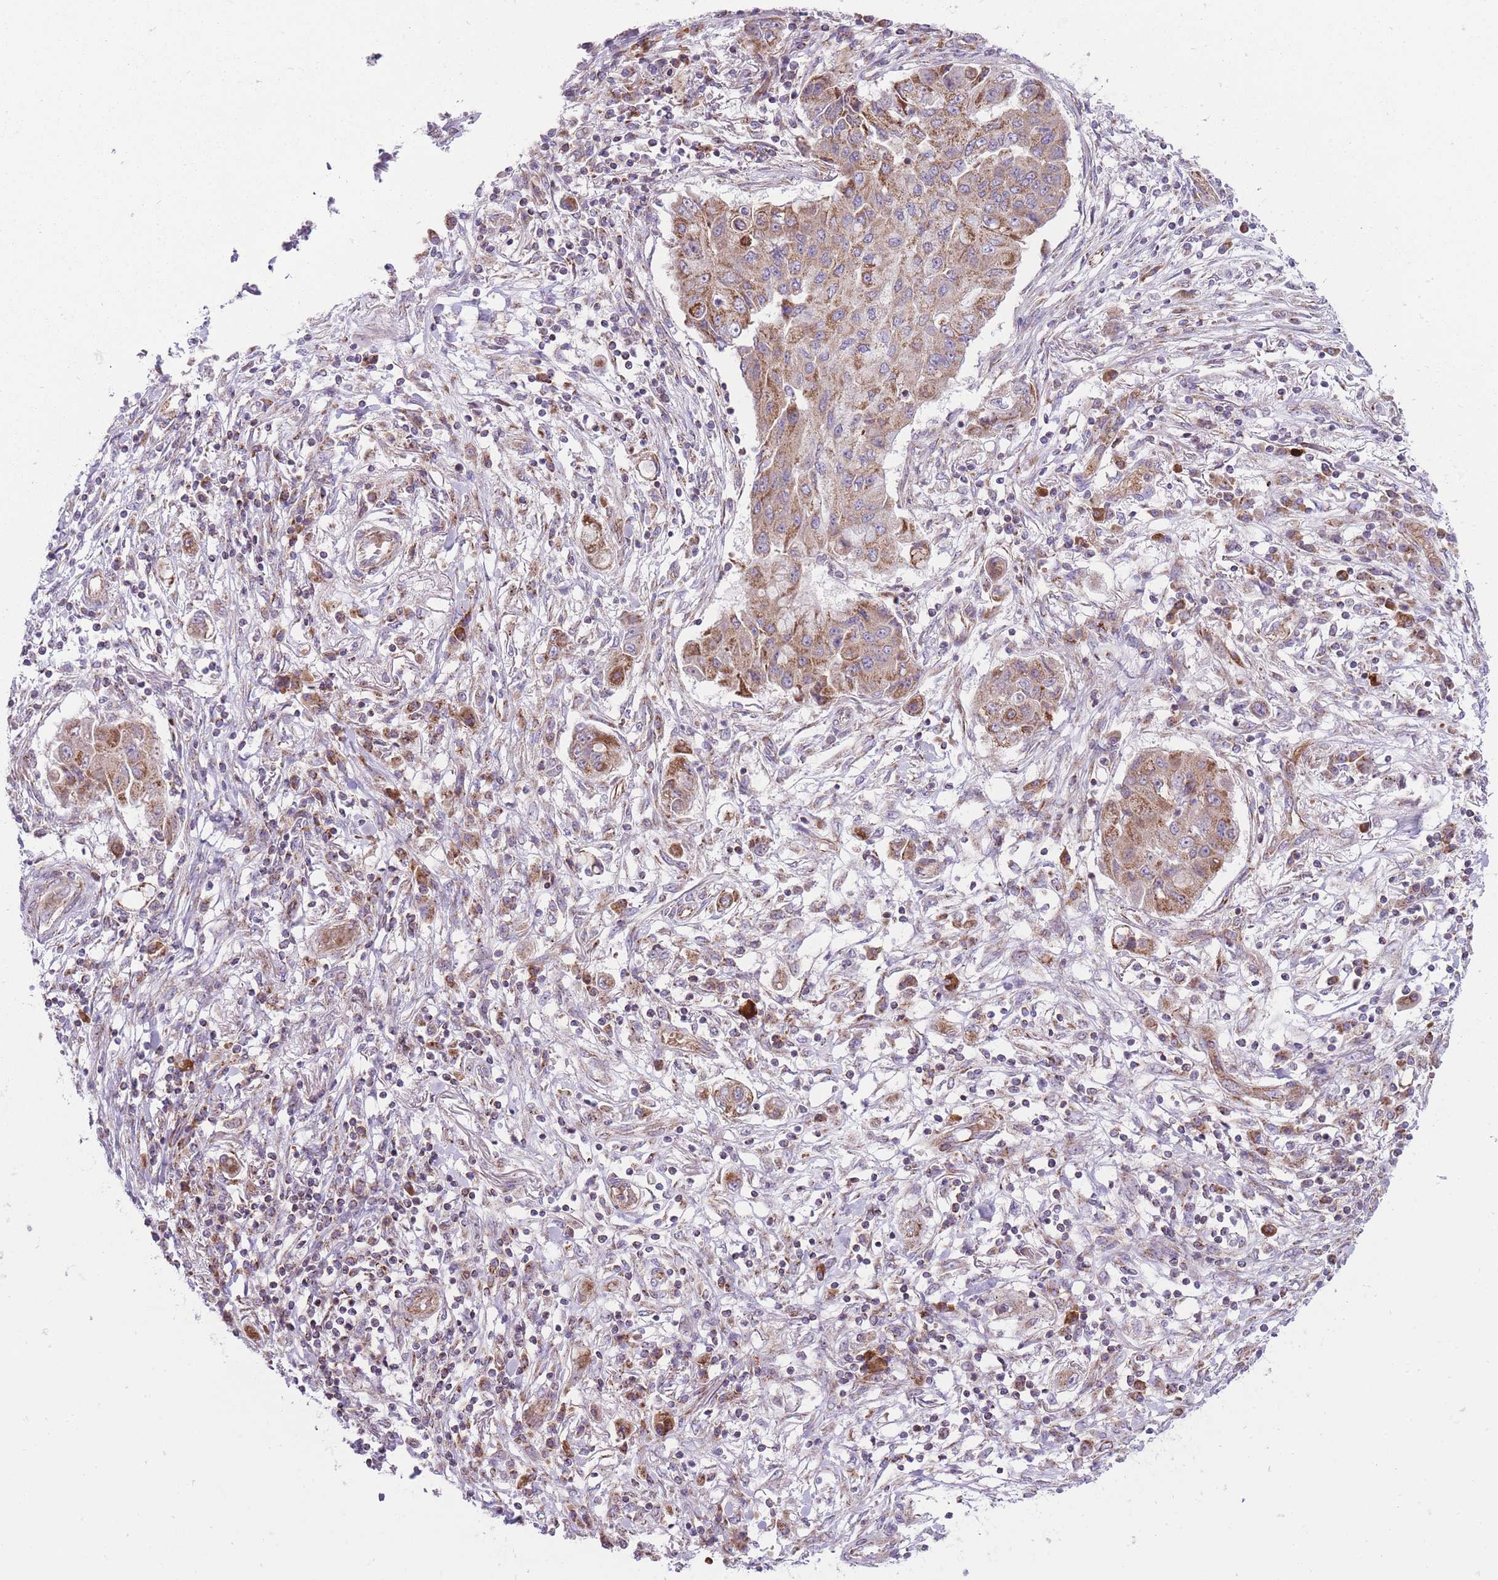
{"staining": {"intensity": "moderate", "quantity": ">75%", "location": "cytoplasmic/membranous"}, "tissue": "lung cancer", "cell_type": "Tumor cells", "image_type": "cancer", "snomed": [{"axis": "morphology", "description": "Squamous cell carcinoma, NOS"}, {"axis": "topography", "description": "Lung"}], "caption": "About >75% of tumor cells in human lung cancer (squamous cell carcinoma) demonstrate moderate cytoplasmic/membranous protein positivity as visualized by brown immunohistochemical staining.", "gene": "ANKRD10", "patient": {"sex": "male", "age": 74}}